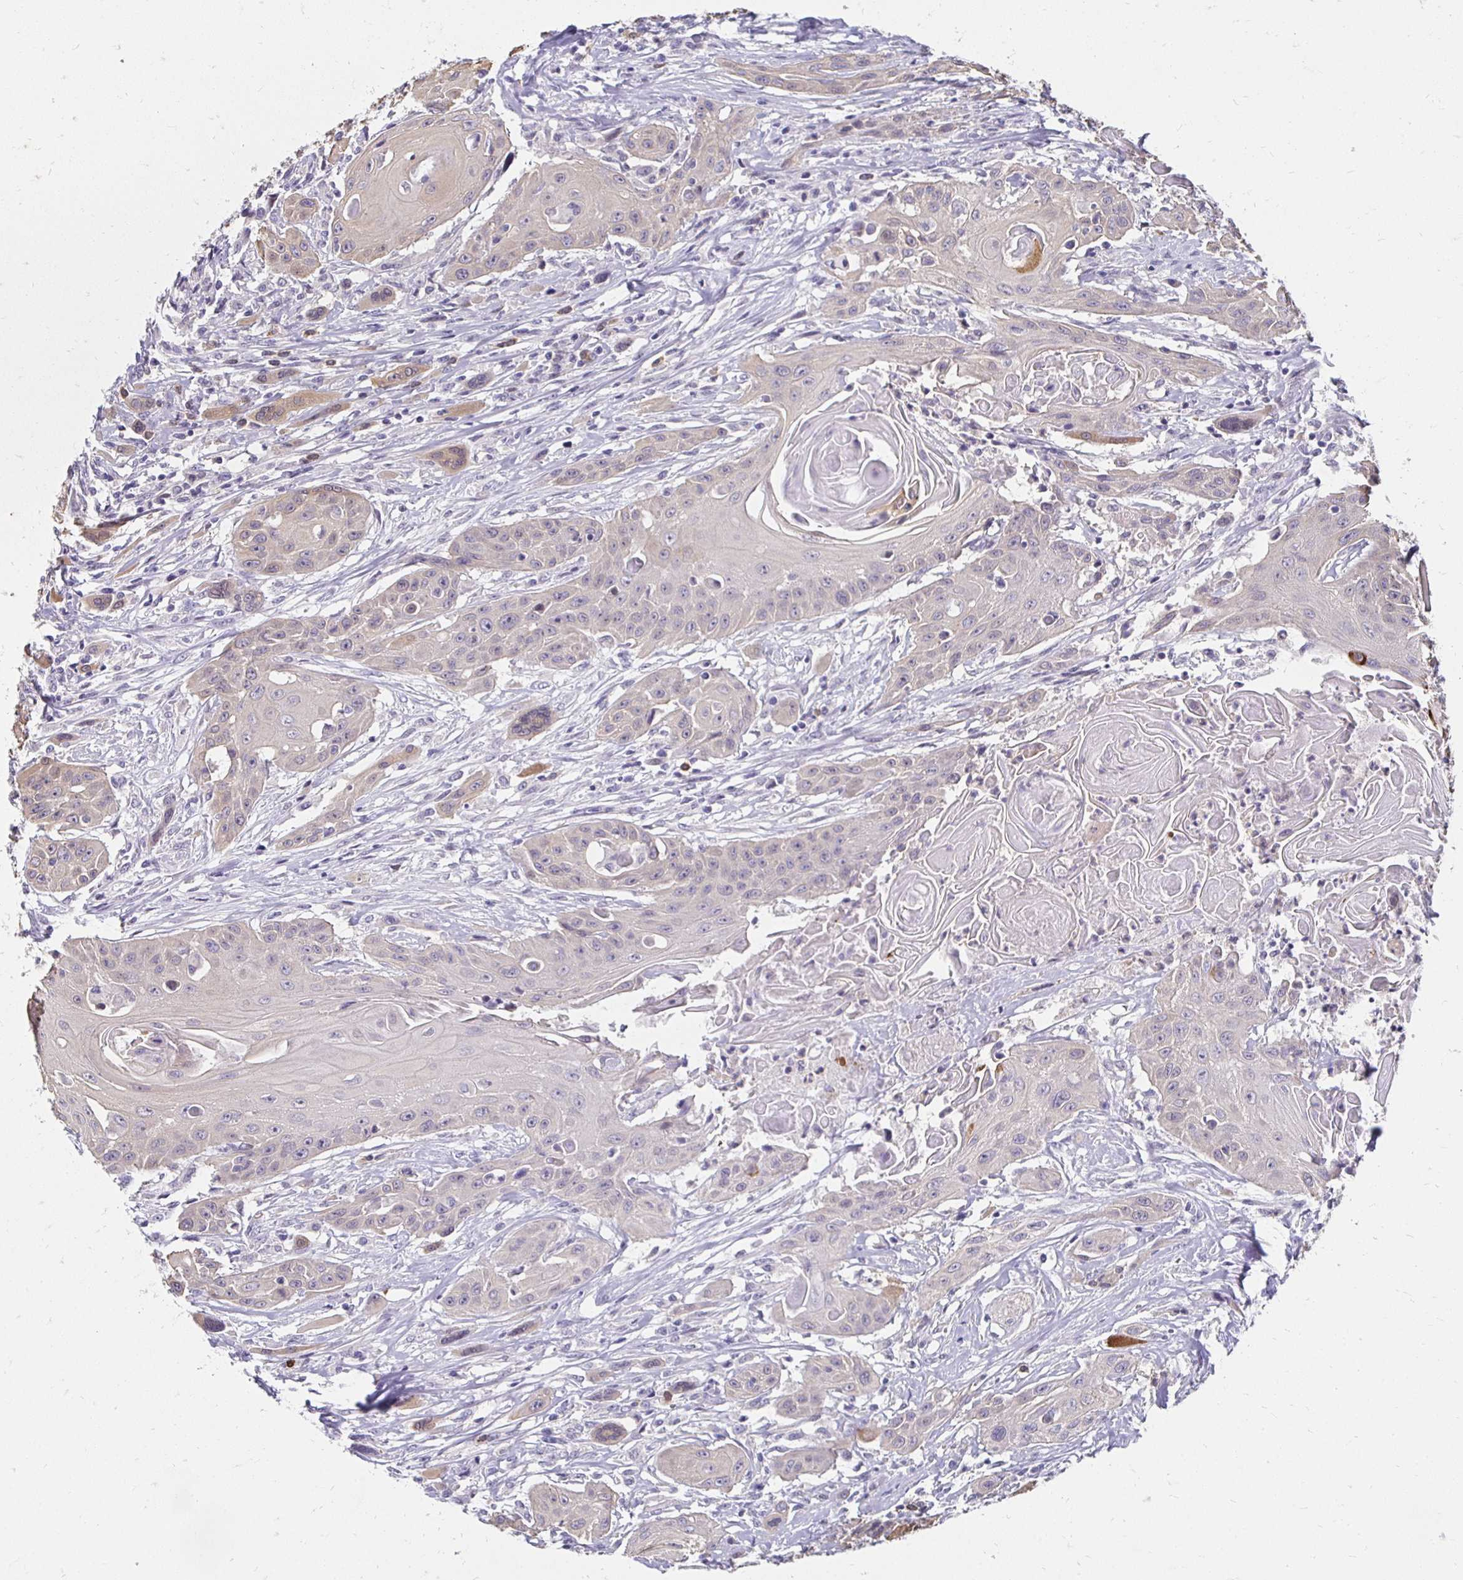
{"staining": {"intensity": "negative", "quantity": "none", "location": "none"}, "tissue": "head and neck cancer", "cell_type": "Tumor cells", "image_type": "cancer", "snomed": [{"axis": "morphology", "description": "Squamous cell carcinoma, NOS"}, {"axis": "topography", "description": "Oral tissue"}, {"axis": "topography", "description": "Head-Neck"}, {"axis": "topography", "description": "Neck, NOS"}], "caption": "A high-resolution micrograph shows immunohistochemistry (IHC) staining of head and neck cancer, which demonstrates no significant expression in tumor cells.", "gene": "PADI2", "patient": {"sex": "female", "age": 55}}